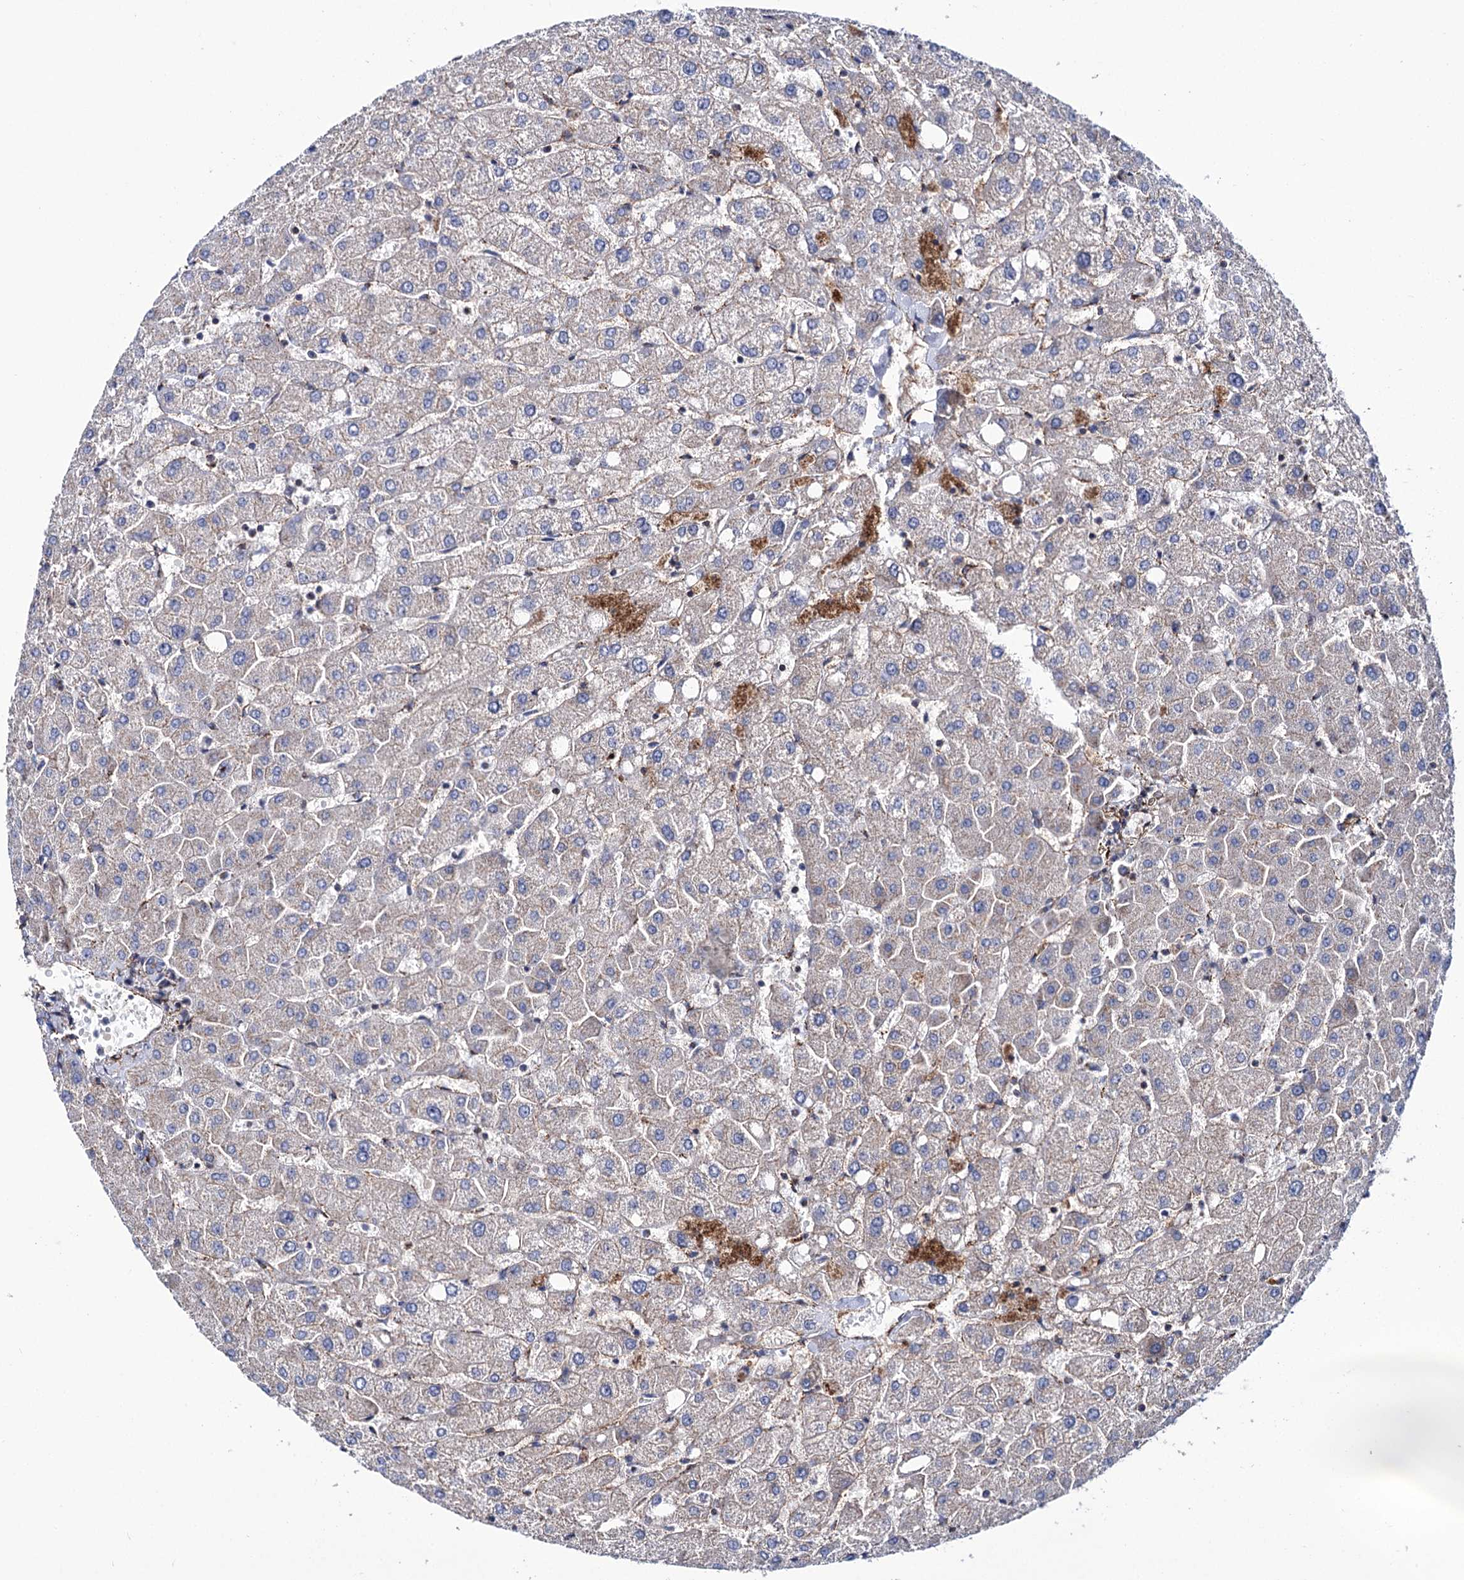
{"staining": {"intensity": "negative", "quantity": "none", "location": "none"}, "tissue": "liver", "cell_type": "Cholangiocytes", "image_type": "normal", "snomed": [{"axis": "morphology", "description": "Normal tissue, NOS"}, {"axis": "topography", "description": "Liver"}], "caption": "Micrograph shows no significant protein staining in cholangiocytes of benign liver. (Immunohistochemistry (ihc), brightfield microscopy, high magnification).", "gene": "DEF6", "patient": {"sex": "female", "age": 54}}